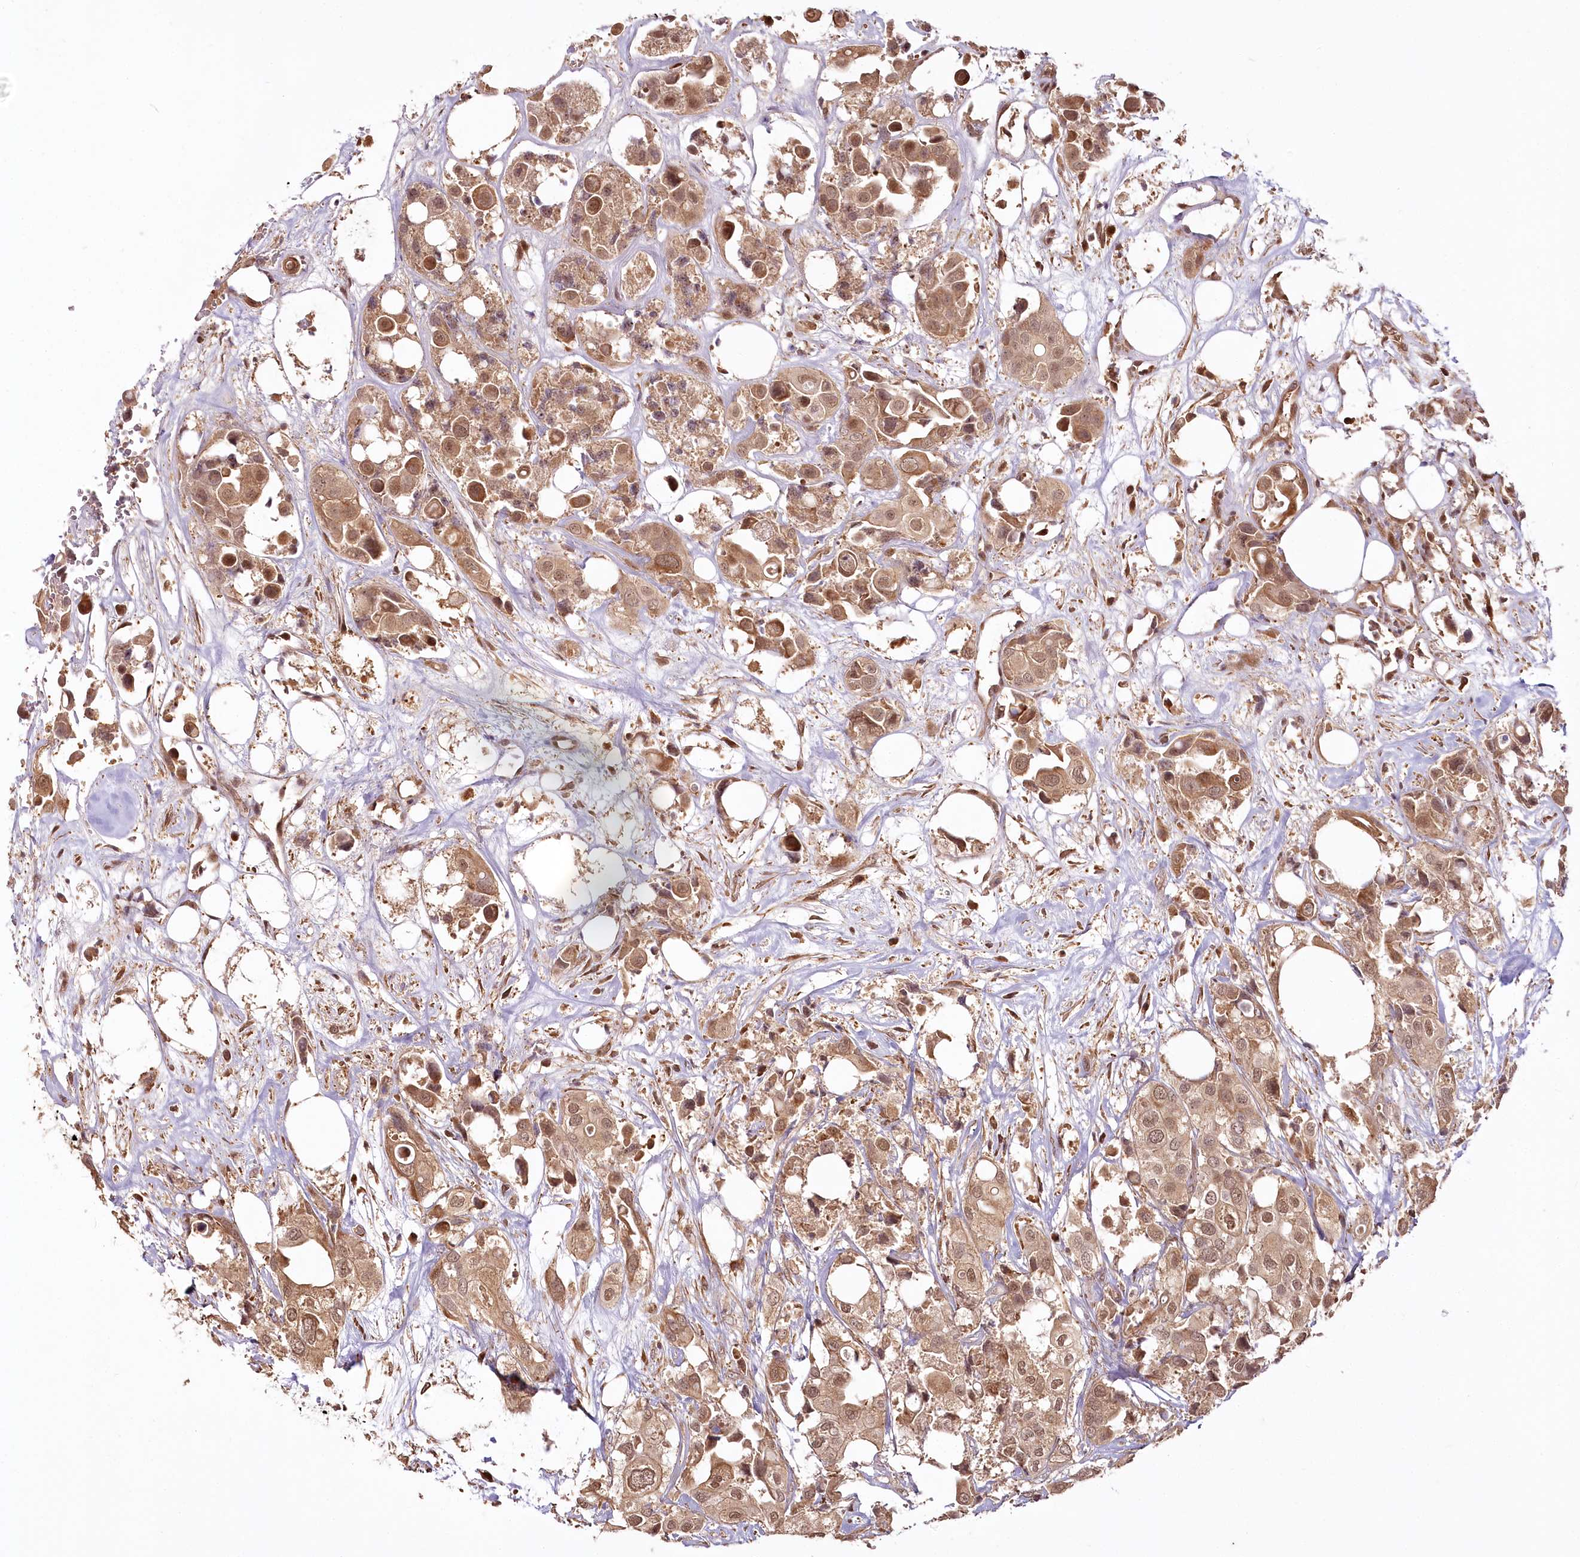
{"staining": {"intensity": "moderate", "quantity": ">75%", "location": "cytoplasmic/membranous,nuclear"}, "tissue": "urothelial cancer", "cell_type": "Tumor cells", "image_type": "cancer", "snomed": [{"axis": "morphology", "description": "Urothelial carcinoma, High grade"}, {"axis": "topography", "description": "Urinary bladder"}], "caption": "Immunohistochemical staining of high-grade urothelial carcinoma exhibits medium levels of moderate cytoplasmic/membranous and nuclear protein staining in approximately >75% of tumor cells.", "gene": "R3HDM2", "patient": {"sex": "male", "age": 64}}